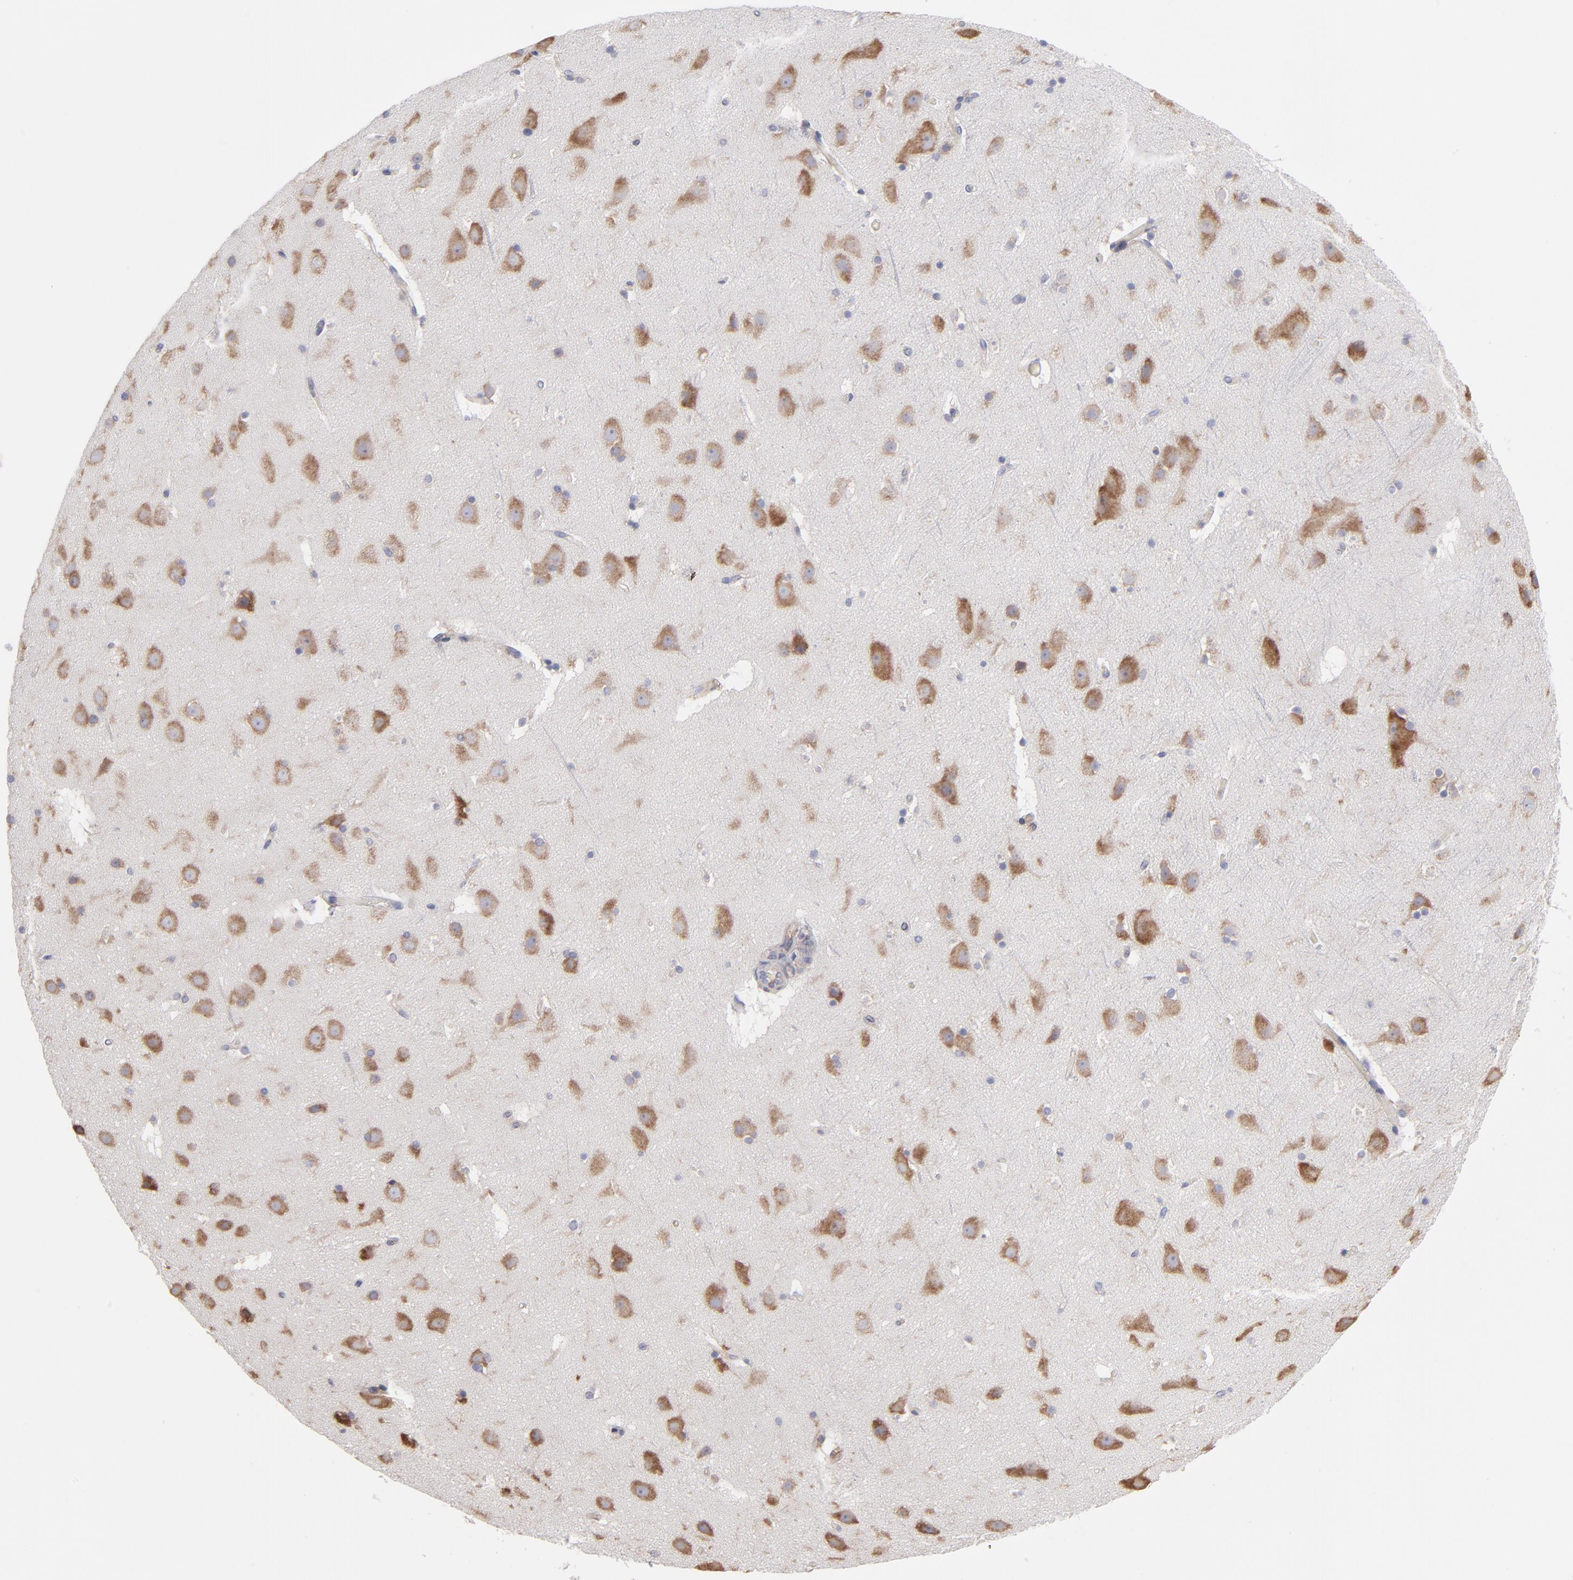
{"staining": {"intensity": "weak", "quantity": ">75%", "location": "cytoplasmic/membranous"}, "tissue": "cerebral cortex", "cell_type": "Endothelial cells", "image_type": "normal", "snomed": [{"axis": "morphology", "description": "Normal tissue, NOS"}, {"axis": "topography", "description": "Cerebral cortex"}], "caption": "Immunohistochemical staining of unremarkable cerebral cortex demonstrates >75% levels of weak cytoplasmic/membranous protein positivity in about >75% of endothelial cells. (DAB = brown stain, brightfield microscopy at high magnification).", "gene": "RPLP0", "patient": {"sex": "male", "age": 45}}